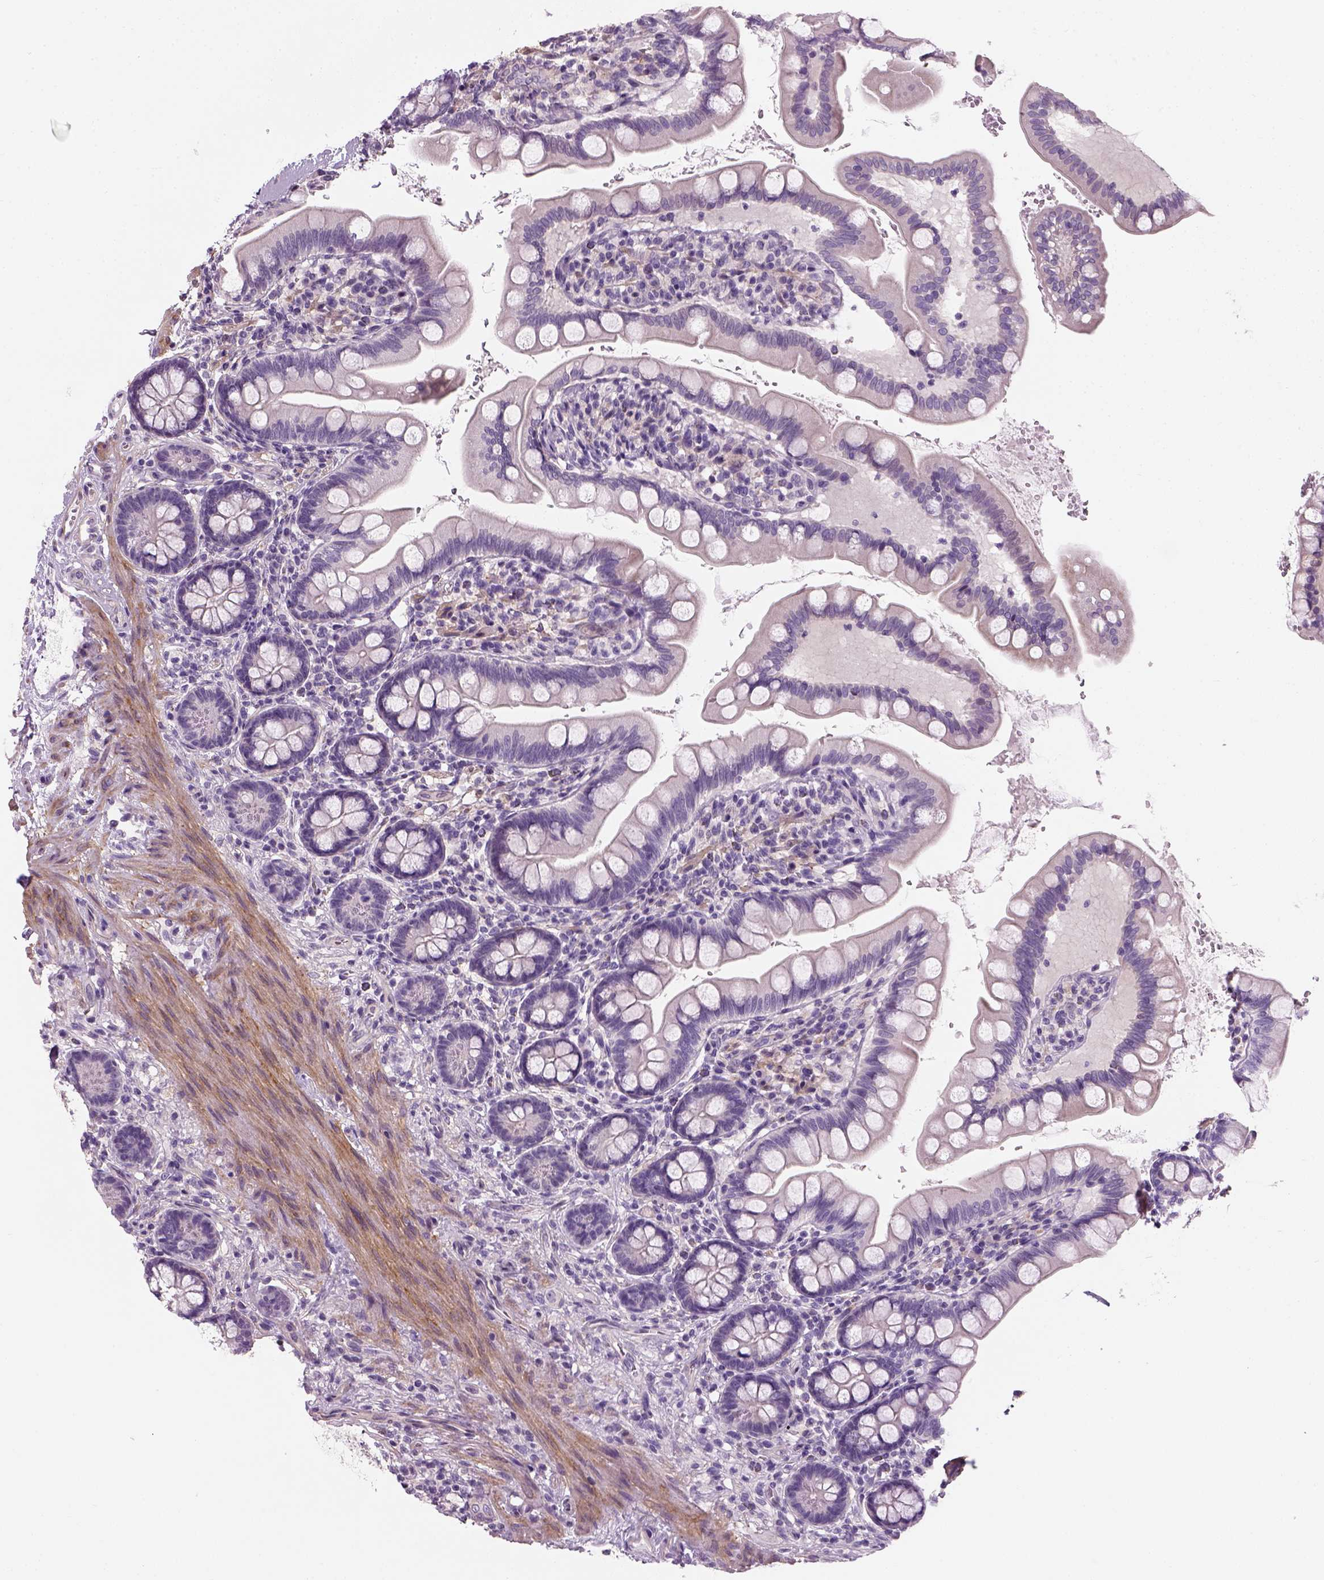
{"staining": {"intensity": "negative", "quantity": "none", "location": "none"}, "tissue": "small intestine", "cell_type": "Glandular cells", "image_type": "normal", "snomed": [{"axis": "morphology", "description": "Normal tissue, NOS"}, {"axis": "topography", "description": "Small intestine"}], "caption": "A high-resolution photomicrograph shows immunohistochemistry (IHC) staining of benign small intestine, which displays no significant expression in glandular cells. (IHC, brightfield microscopy, high magnification).", "gene": "ELOVL3", "patient": {"sex": "female", "age": 56}}